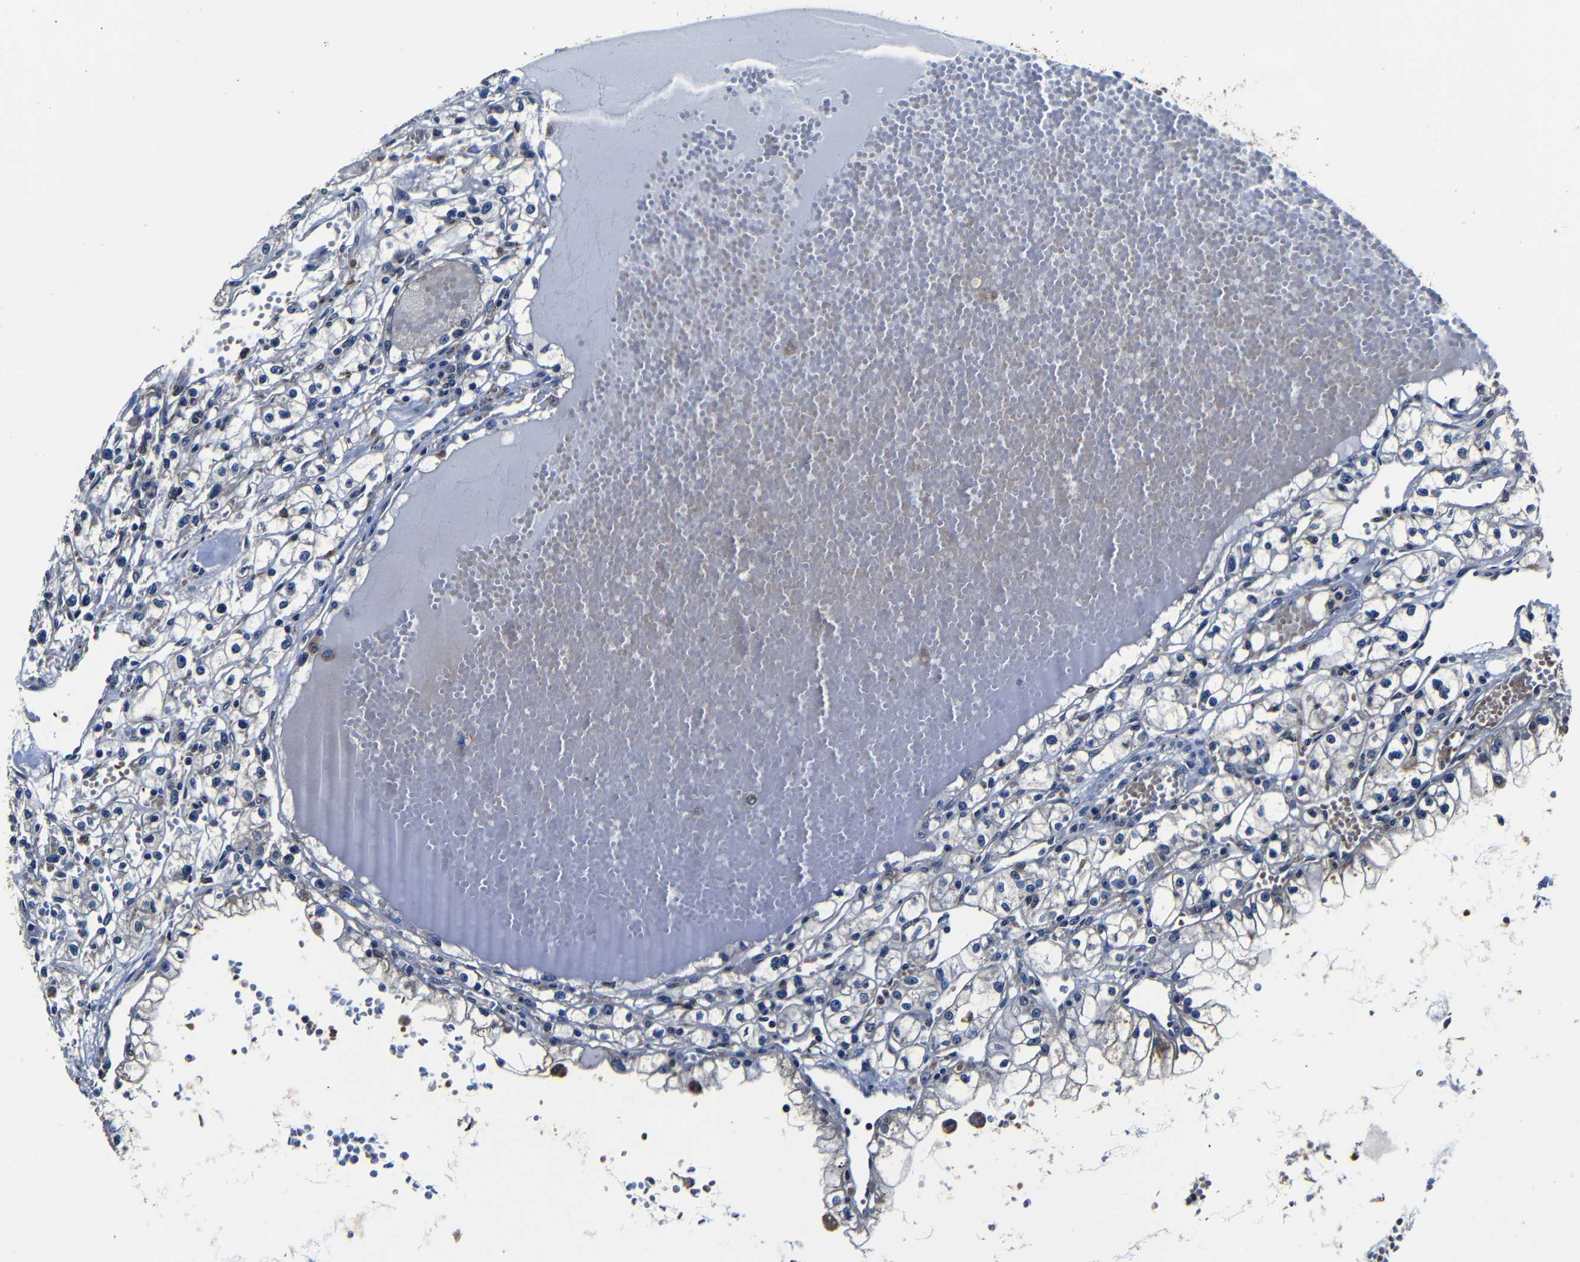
{"staining": {"intensity": "negative", "quantity": "none", "location": "none"}, "tissue": "renal cancer", "cell_type": "Tumor cells", "image_type": "cancer", "snomed": [{"axis": "morphology", "description": "Adenocarcinoma, NOS"}, {"axis": "topography", "description": "Kidney"}], "caption": "Tumor cells are negative for protein expression in human renal cancer (adenocarcinoma). Nuclei are stained in blue.", "gene": "SCN9A", "patient": {"sex": "male", "age": 56}}